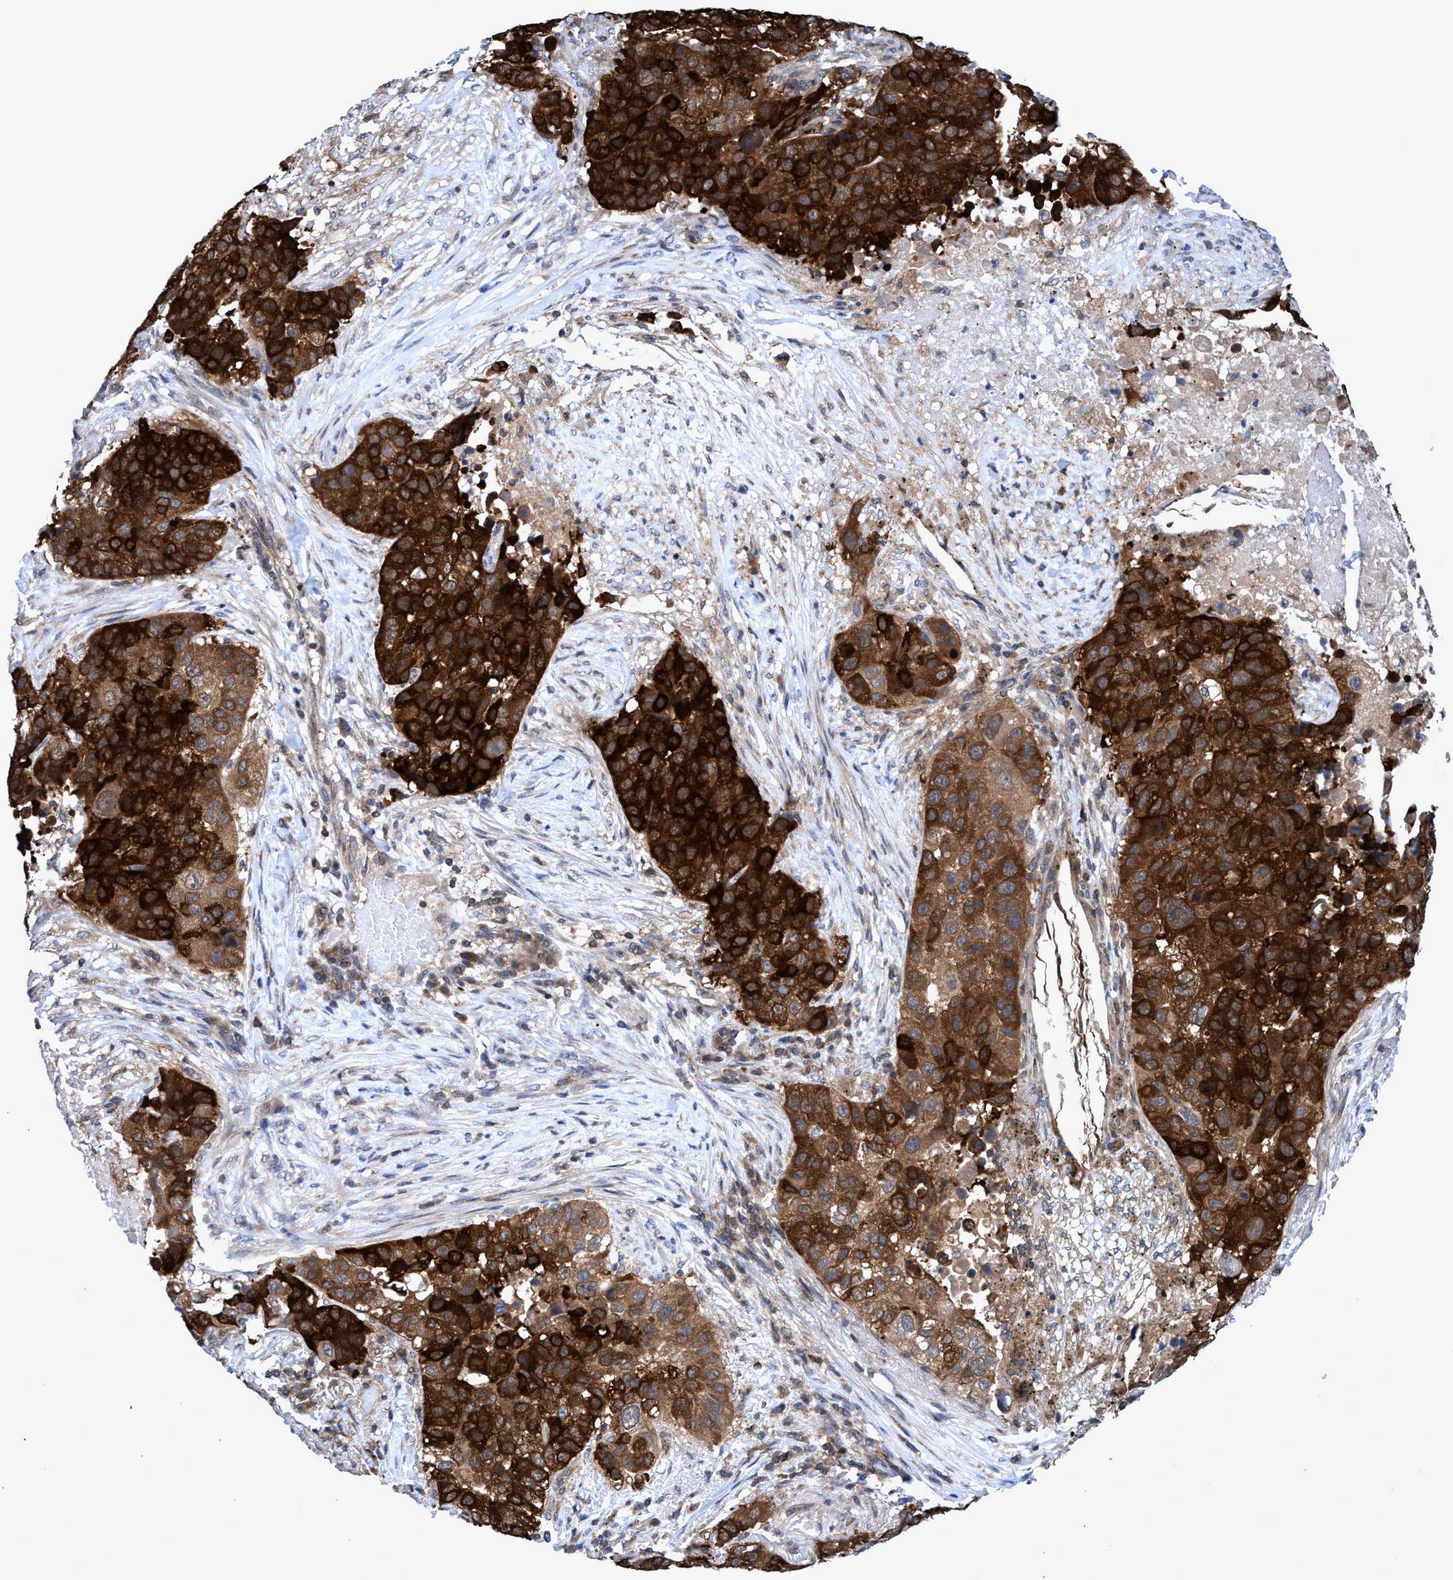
{"staining": {"intensity": "strong", "quantity": ">75%", "location": "cytoplasmic/membranous"}, "tissue": "lung cancer", "cell_type": "Tumor cells", "image_type": "cancer", "snomed": [{"axis": "morphology", "description": "Squamous cell carcinoma, NOS"}, {"axis": "topography", "description": "Lung"}], "caption": "A histopathology image showing strong cytoplasmic/membranous staining in approximately >75% of tumor cells in lung cancer, as visualized by brown immunohistochemical staining.", "gene": "GLOD4", "patient": {"sex": "male", "age": 57}}